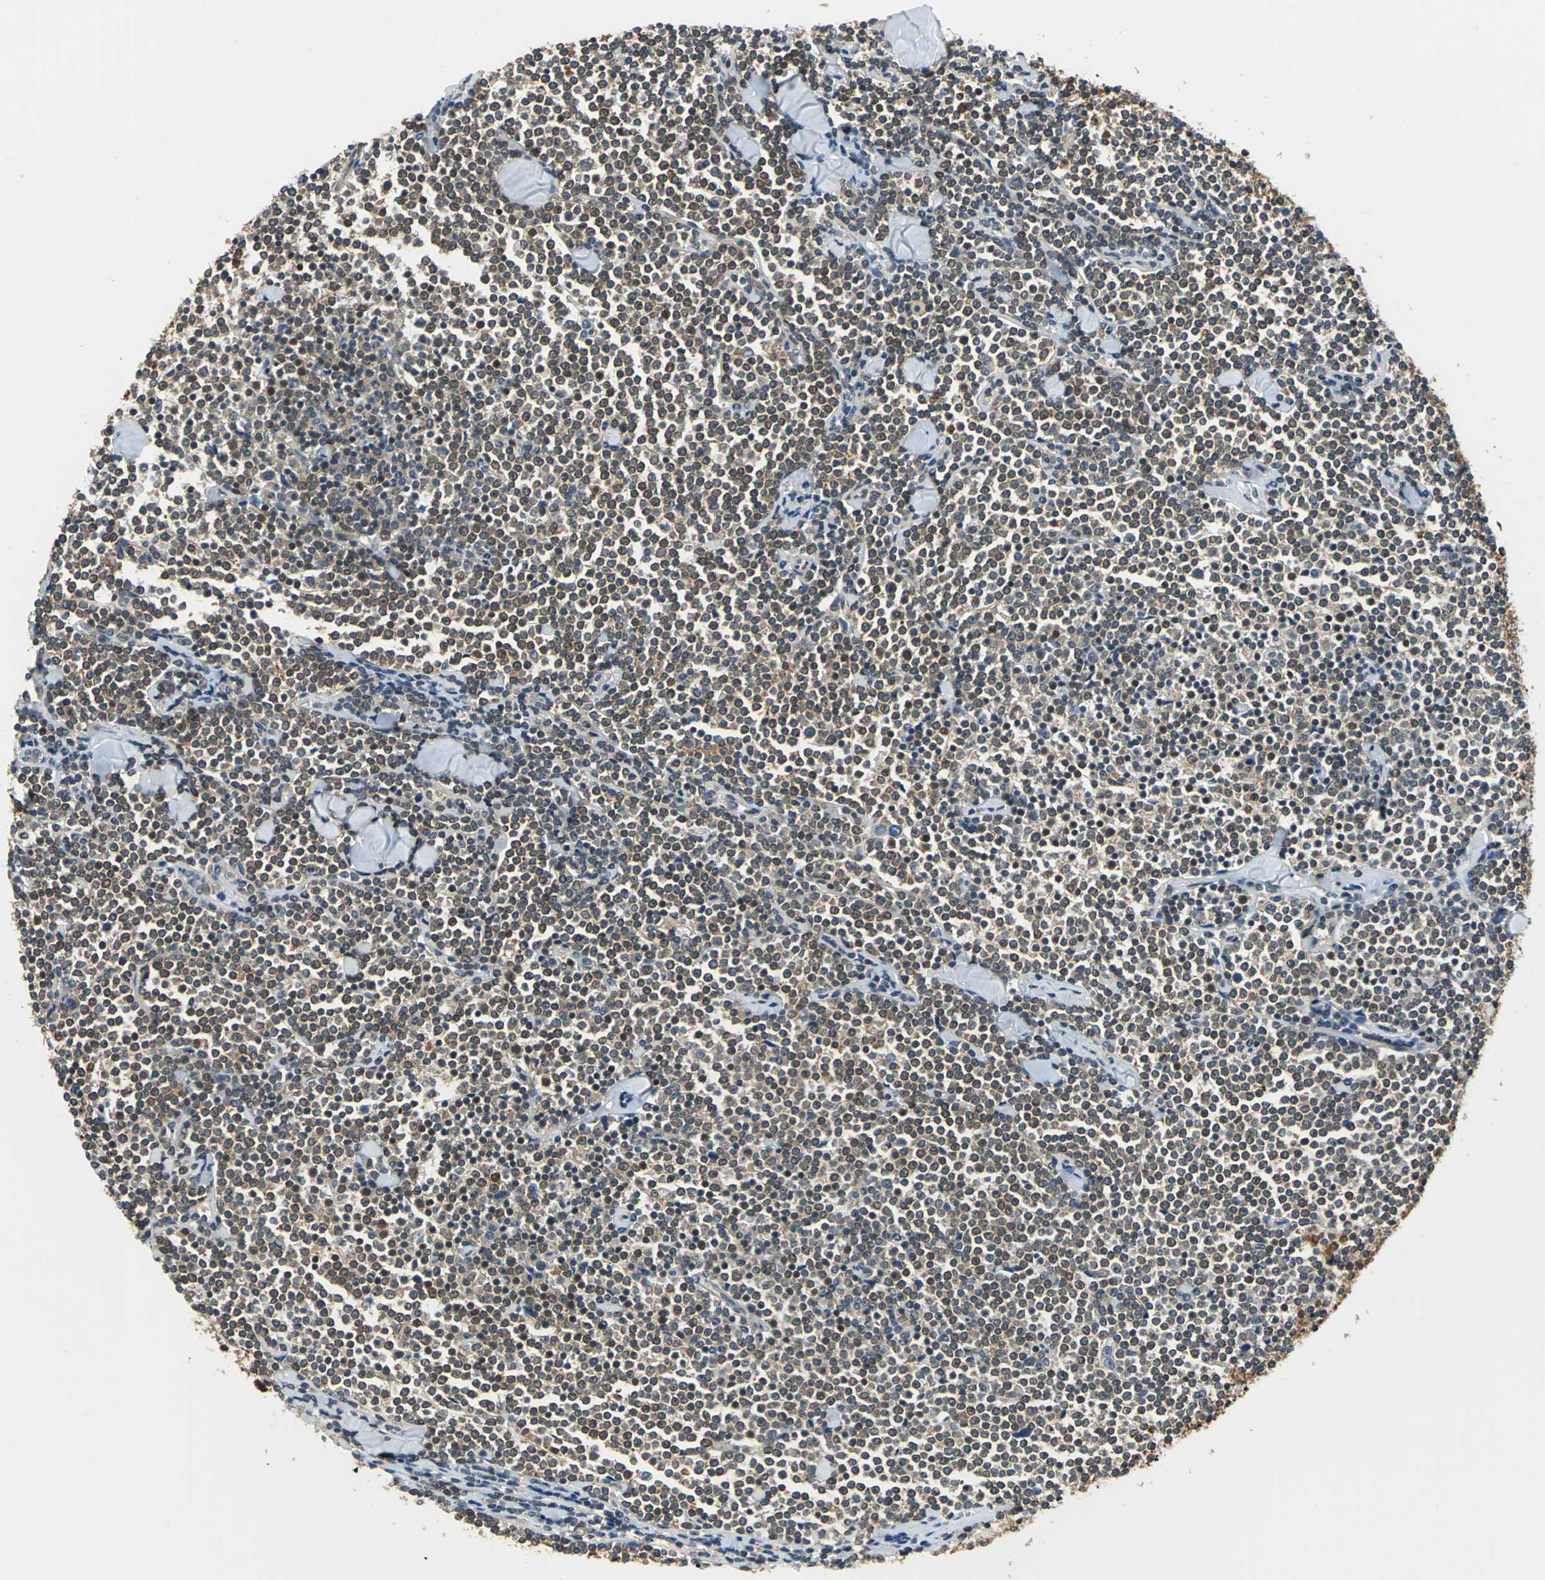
{"staining": {"intensity": "moderate", "quantity": ">75%", "location": "cytoplasmic/membranous,nuclear"}, "tissue": "lymphoma", "cell_type": "Tumor cells", "image_type": "cancer", "snomed": [{"axis": "morphology", "description": "Malignant lymphoma, non-Hodgkin's type, Low grade"}, {"axis": "topography", "description": "Soft tissue"}], "caption": "Immunohistochemical staining of lymphoma exhibits medium levels of moderate cytoplasmic/membranous and nuclear staining in approximately >75% of tumor cells.", "gene": "ARPC3", "patient": {"sex": "male", "age": 92}}